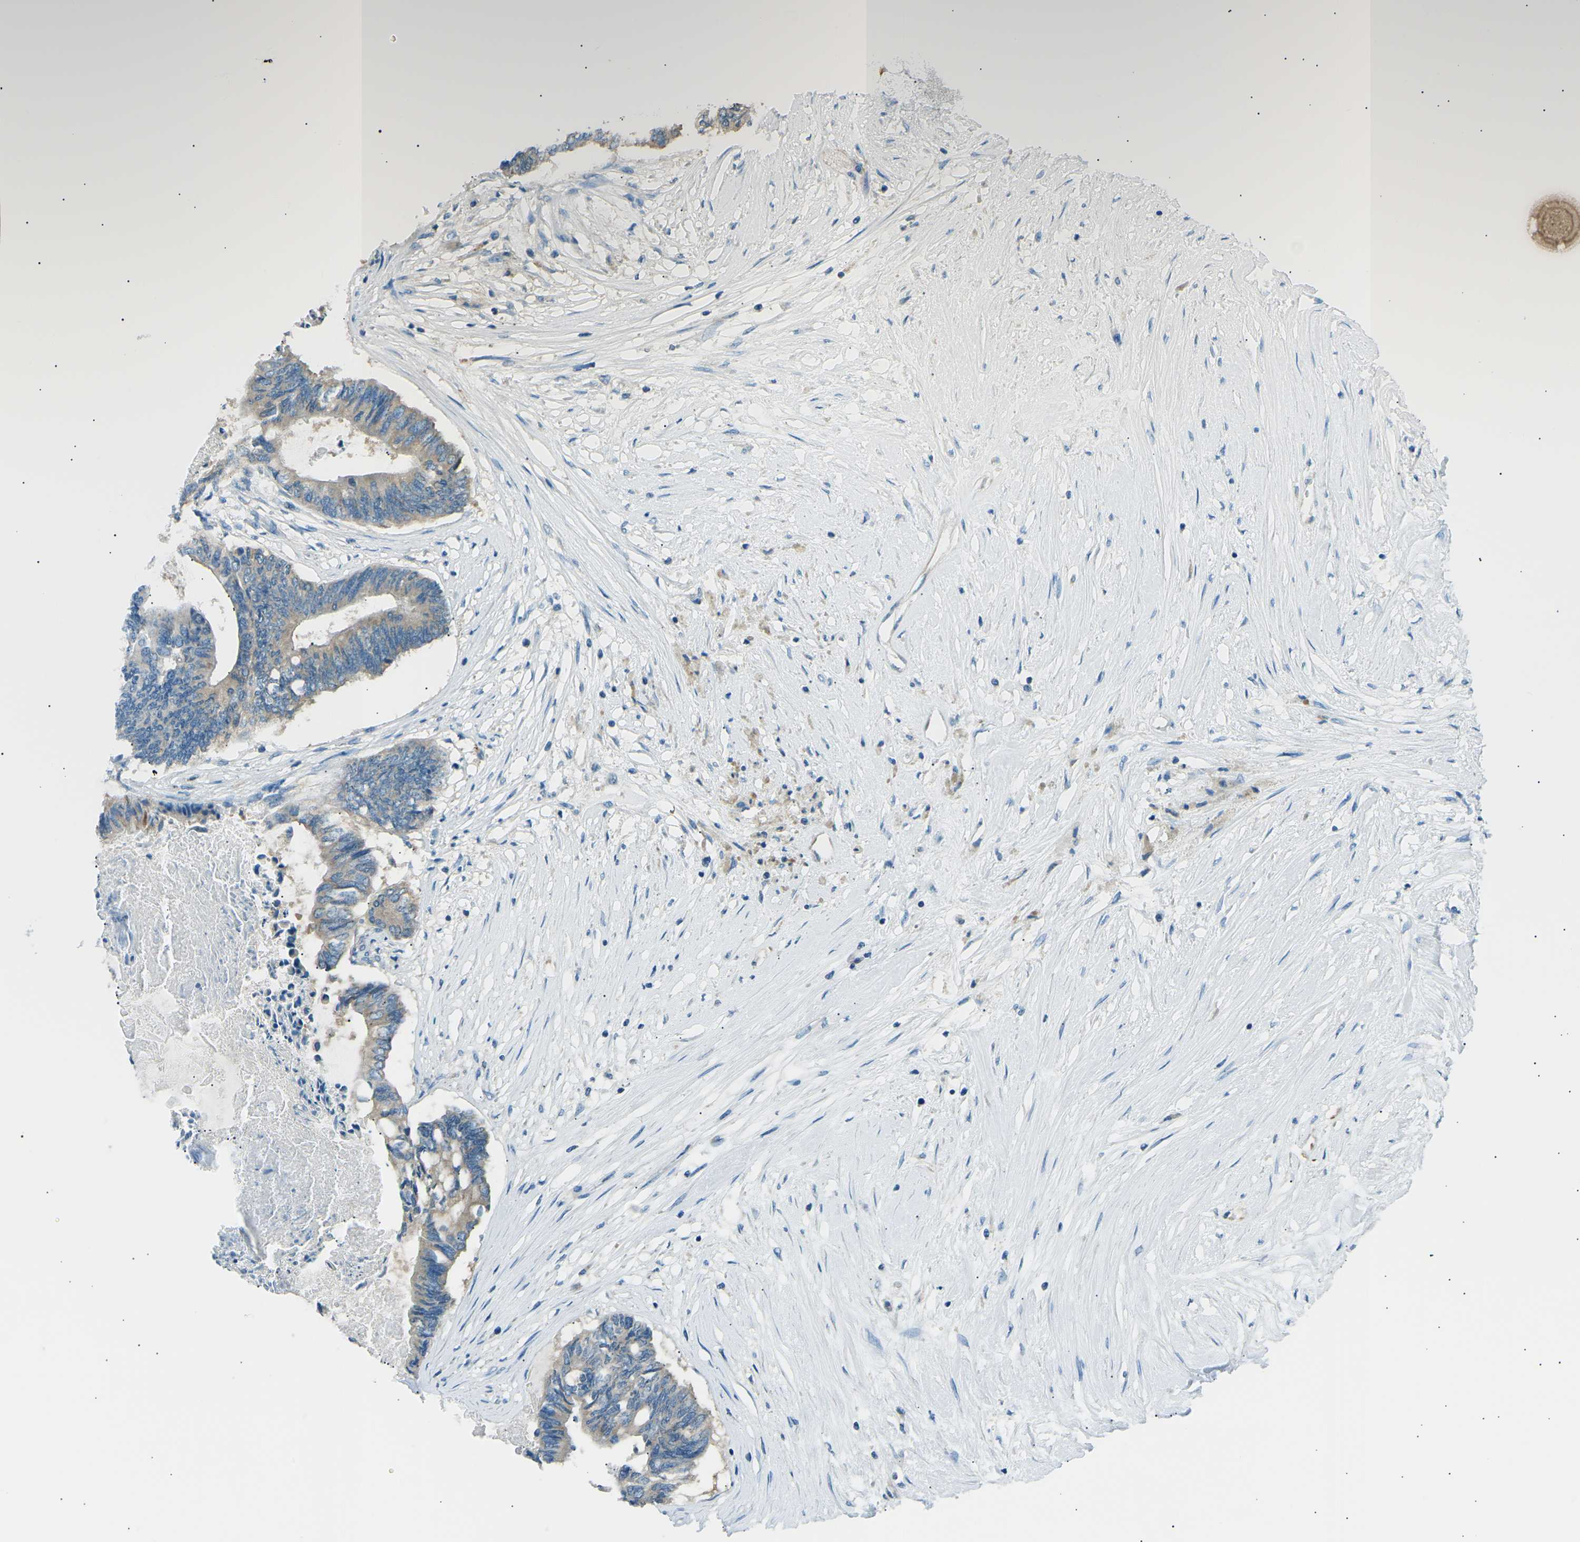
{"staining": {"intensity": "weak", "quantity": "25%-75%", "location": "cytoplasmic/membranous"}, "tissue": "colorectal cancer", "cell_type": "Tumor cells", "image_type": "cancer", "snomed": [{"axis": "morphology", "description": "Adenocarcinoma, NOS"}, {"axis": "topography", "description": "Rectum"}], "caption": "The image exhibits staining of colorectal adenocarcinoma, revealing weak cytoplasmic/membranous protein expression (brown color) within tumor cells.", "gene": "SLK", "patient": {"sex": "male", "age": 63}}